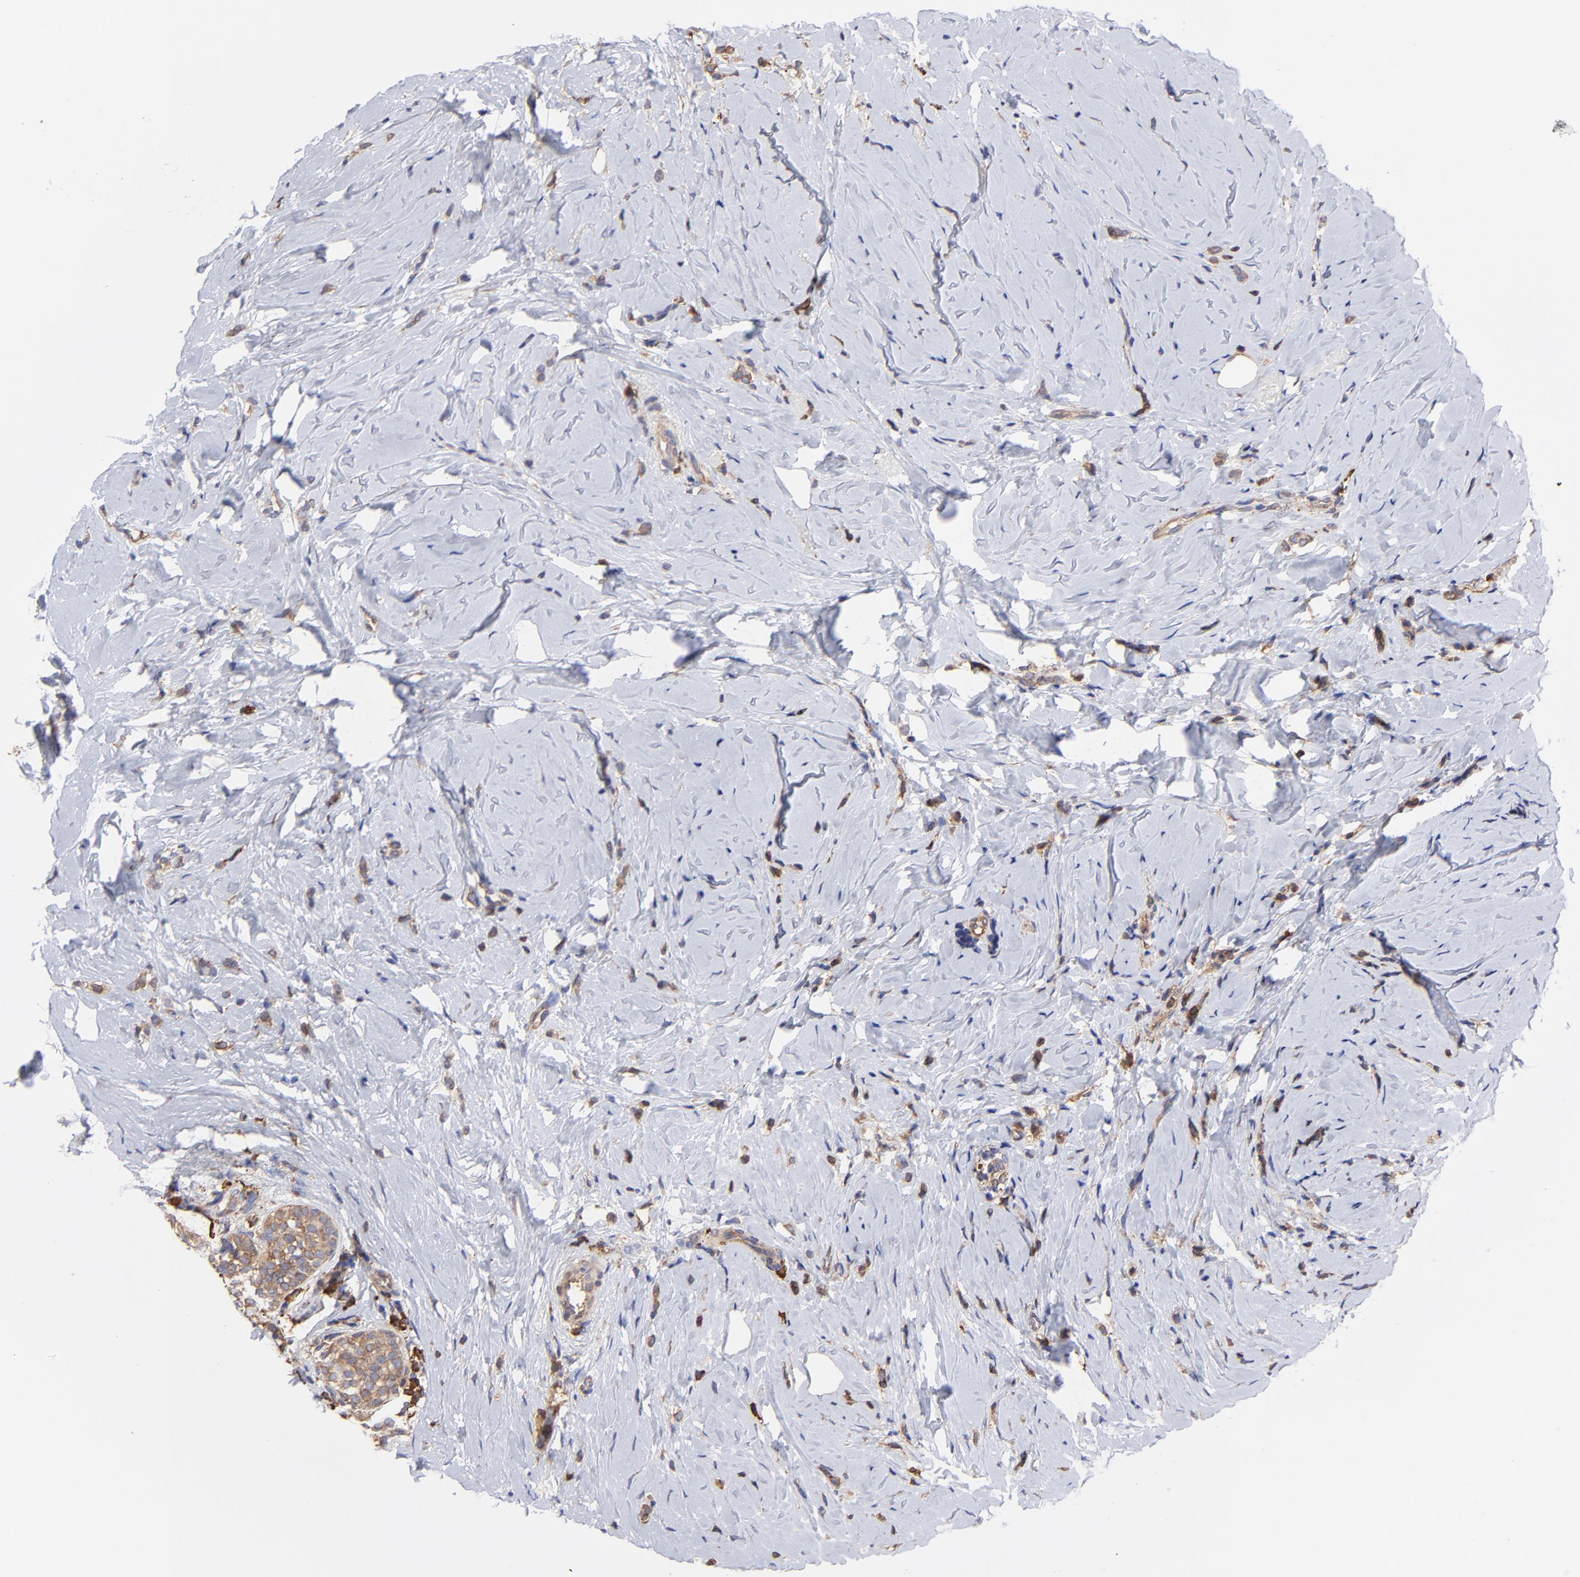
{"staining": {"intensity": "moderate", "quantity": ">75%", "location": "cytoplasmic/membranous"}, "tissue": "breast cancer", "cell_type": "Tumor cells", "image_type": "cancer", "snomed": [{"axis": "morphology", "description": "Lobular carcinoma"}, {"axis": "topography", "description": "Breast"}], "caption": "Immunohistochemical staining of breast lobular carcinoma reveals medium levels of moderate cytoplasmic/membranous protein positivity in approximately >75% of tumor cells. The protein is shown in brown color, while the nuclei are stained blue.", "gene": "PFKM", "patient": {"sex": "female", "age": 64}}